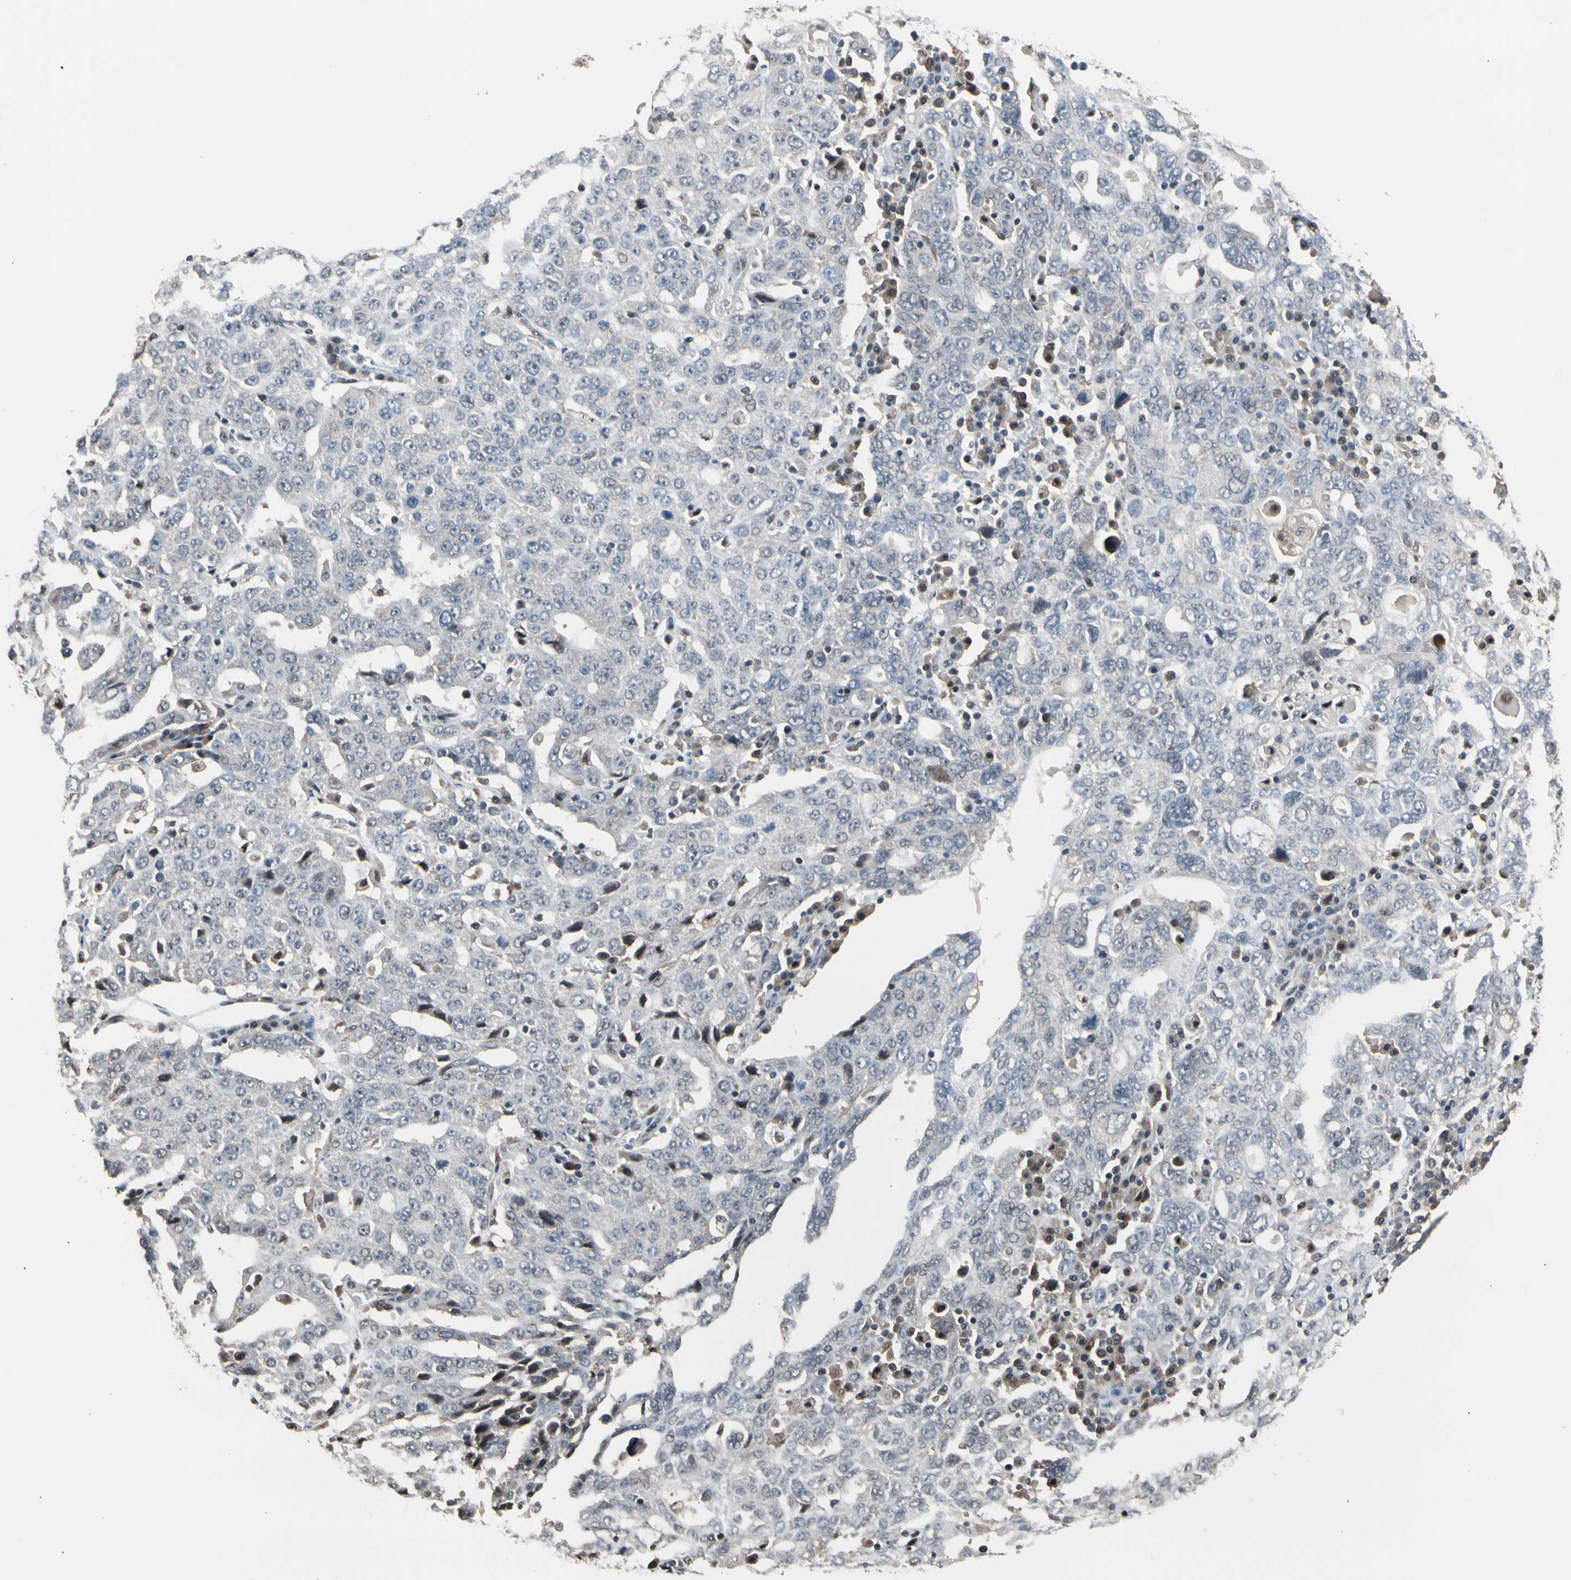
{"staining": {"intensity": "negative", "quantity": "none", "location": "none"}, "tissue": "ovarian cancer", "cell_type": "Tumor cells", "image_type": "cancer", "snomed": [{"axis": "morphology", "description": "Carcinoma, endometroid"}, {"axis": "topography", "description": "Ovary"}], "caption": "Tumor cells show no significant expression in ovarian cancer (endometroid carcinoma).", "gene": "PSMA2", "patient": {"sex": "female", "age": 62}}